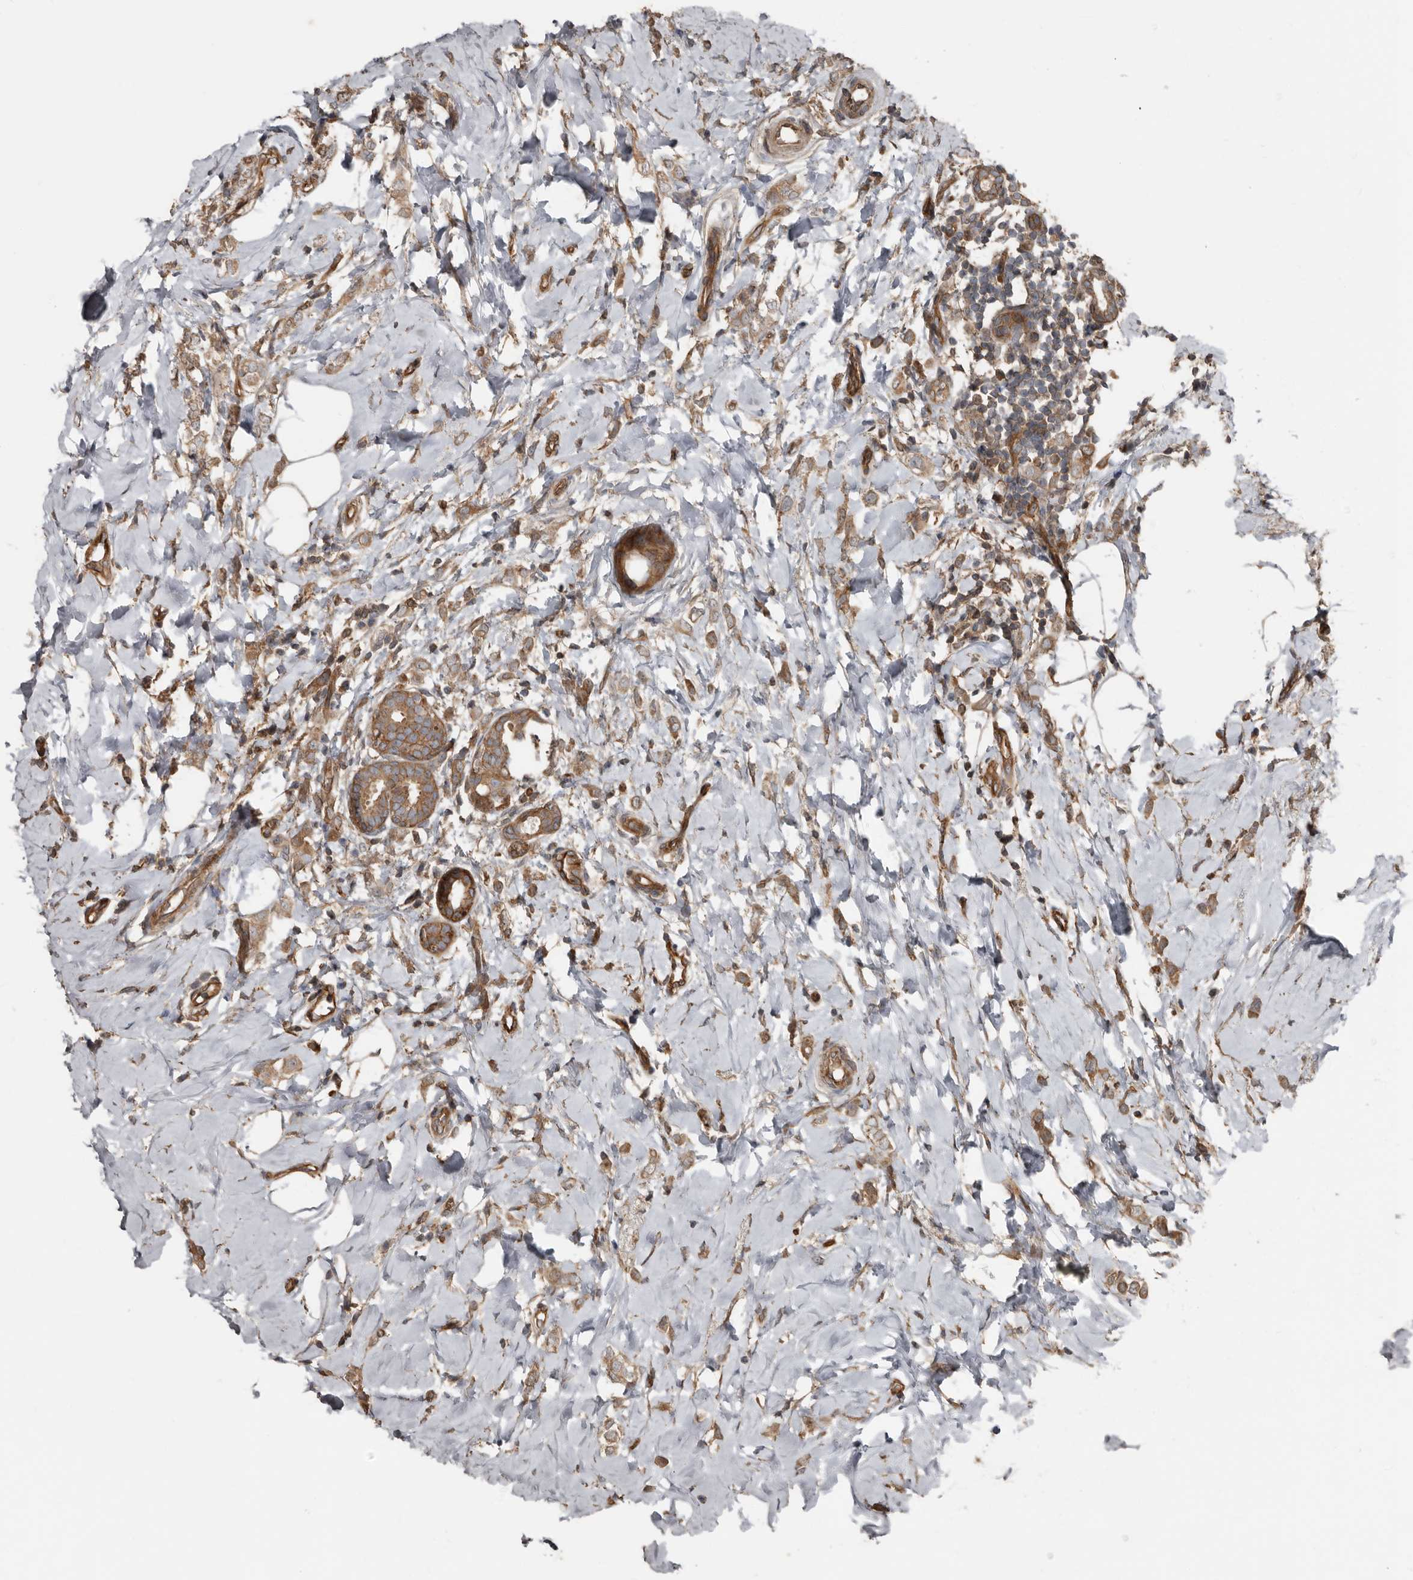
{"staining": {"intensity": "moderate", "quantity": ">75%", "location": "cytoplasmic/membranous"}, "tissue": "breast cancer", "cell_type": "Tumor cells", "image_type": "cancer", "snomed": [{"axis": "morphology", "description": "Lobular carcinoma"}, {"axis": "topography", "description": "Breast"}], "caption": "Immunohistochemistry photomicrograph of neoplastic tissue: breast cancer (lobular carcinoma) stained using IHC shows medium levels of moderate protein expression localized specifically in the cytoplasmic/membranous of tumor cells, appearing as a cytoplasmic/membranous brown color.", "gene": "EXOC3L1", "patient": {"sex": "female", "age": 47}}